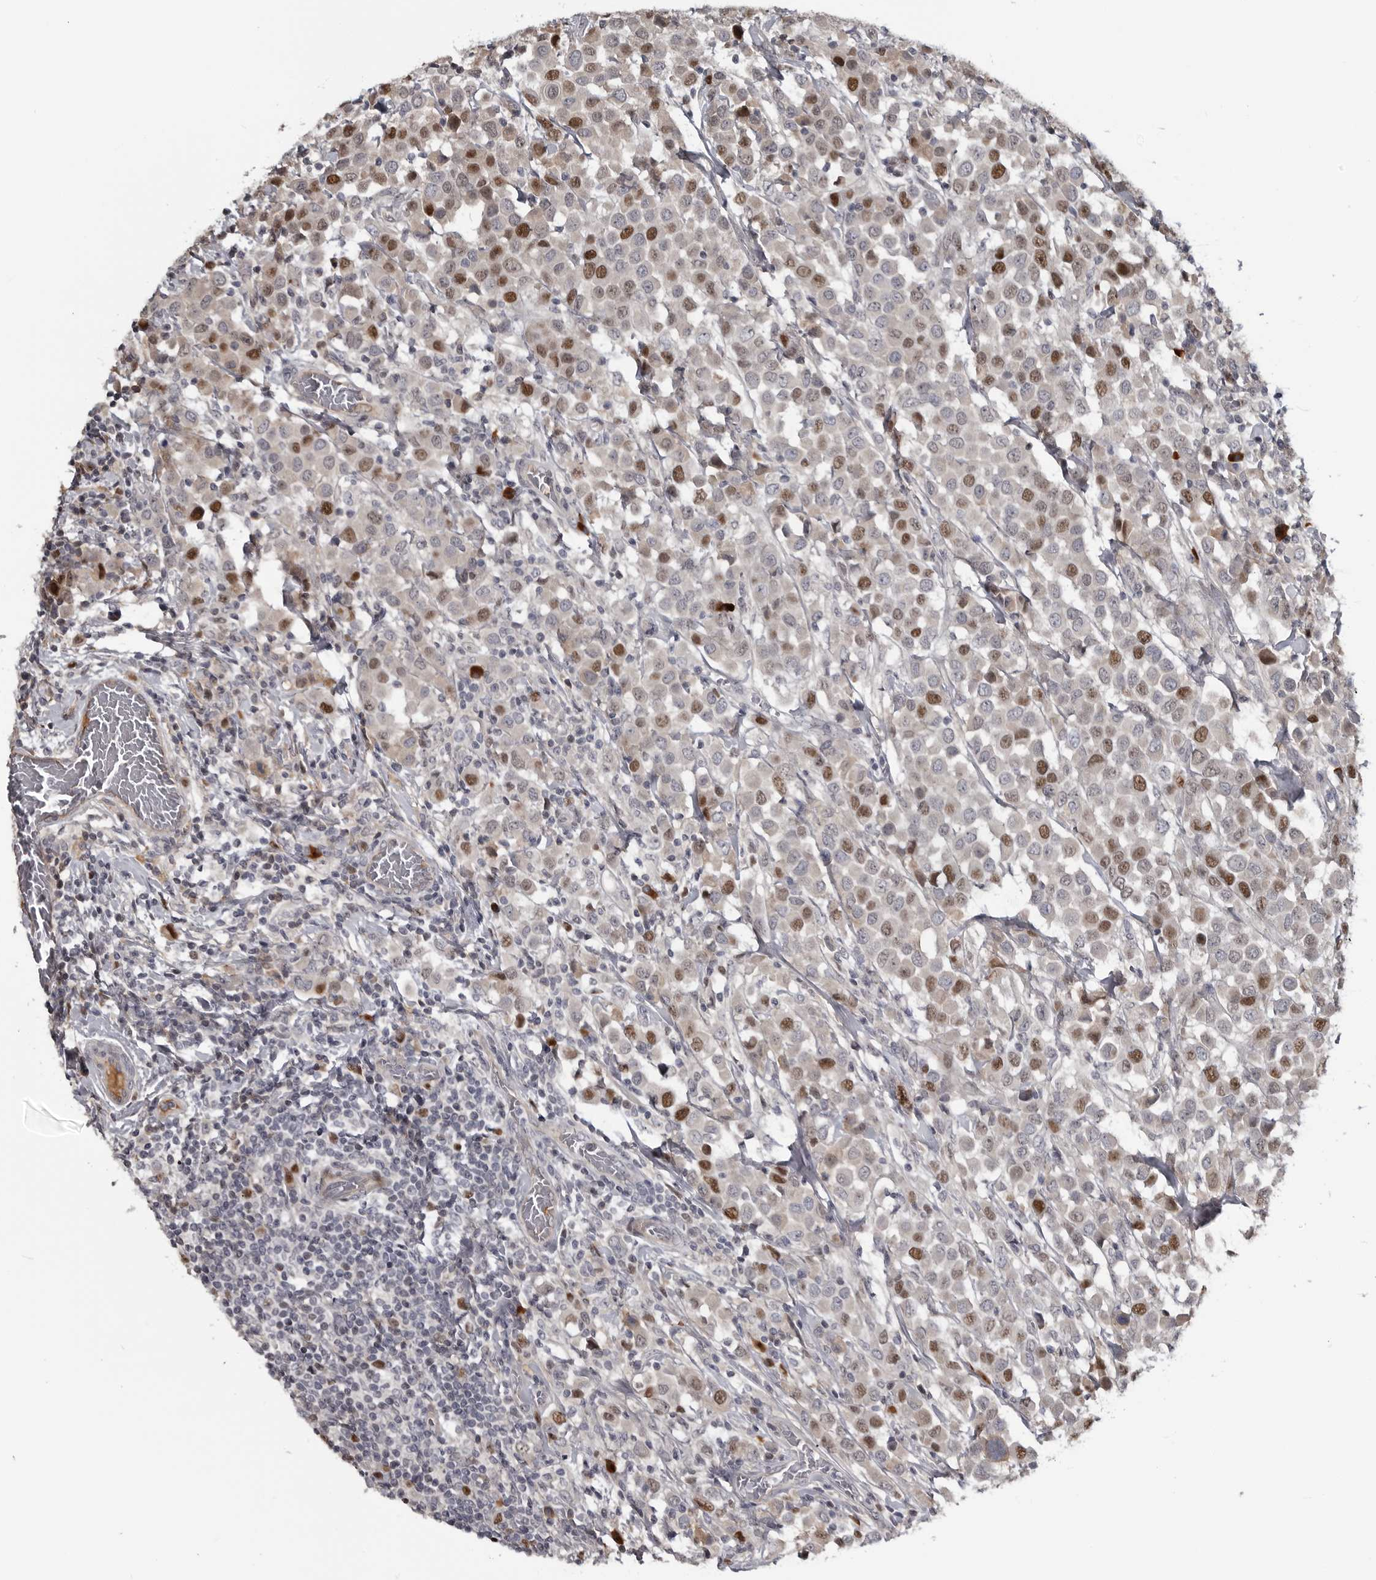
{"staining": {"intensity": "moderate", "quantity": "25%-75%", "location": "nuclear"}, "tissue": "breast cancer", "cell_type": "Tumor cells", "image_type": "cancer", "snomed": [{"axis": "morphology", "description": "Duct carcinoma"}, {"axis": "topography", "description": "Breast"}], "caption": "IHC histopathology image of human breast cancer (invasive ductal carcinoma) stained for a protein (brown), which displays medium levels of moderate nuclear staining in approximately 25%-75% of tumor cells.", "gene": "ZNF277", "patient": {"sex": "female", "age": 61}}